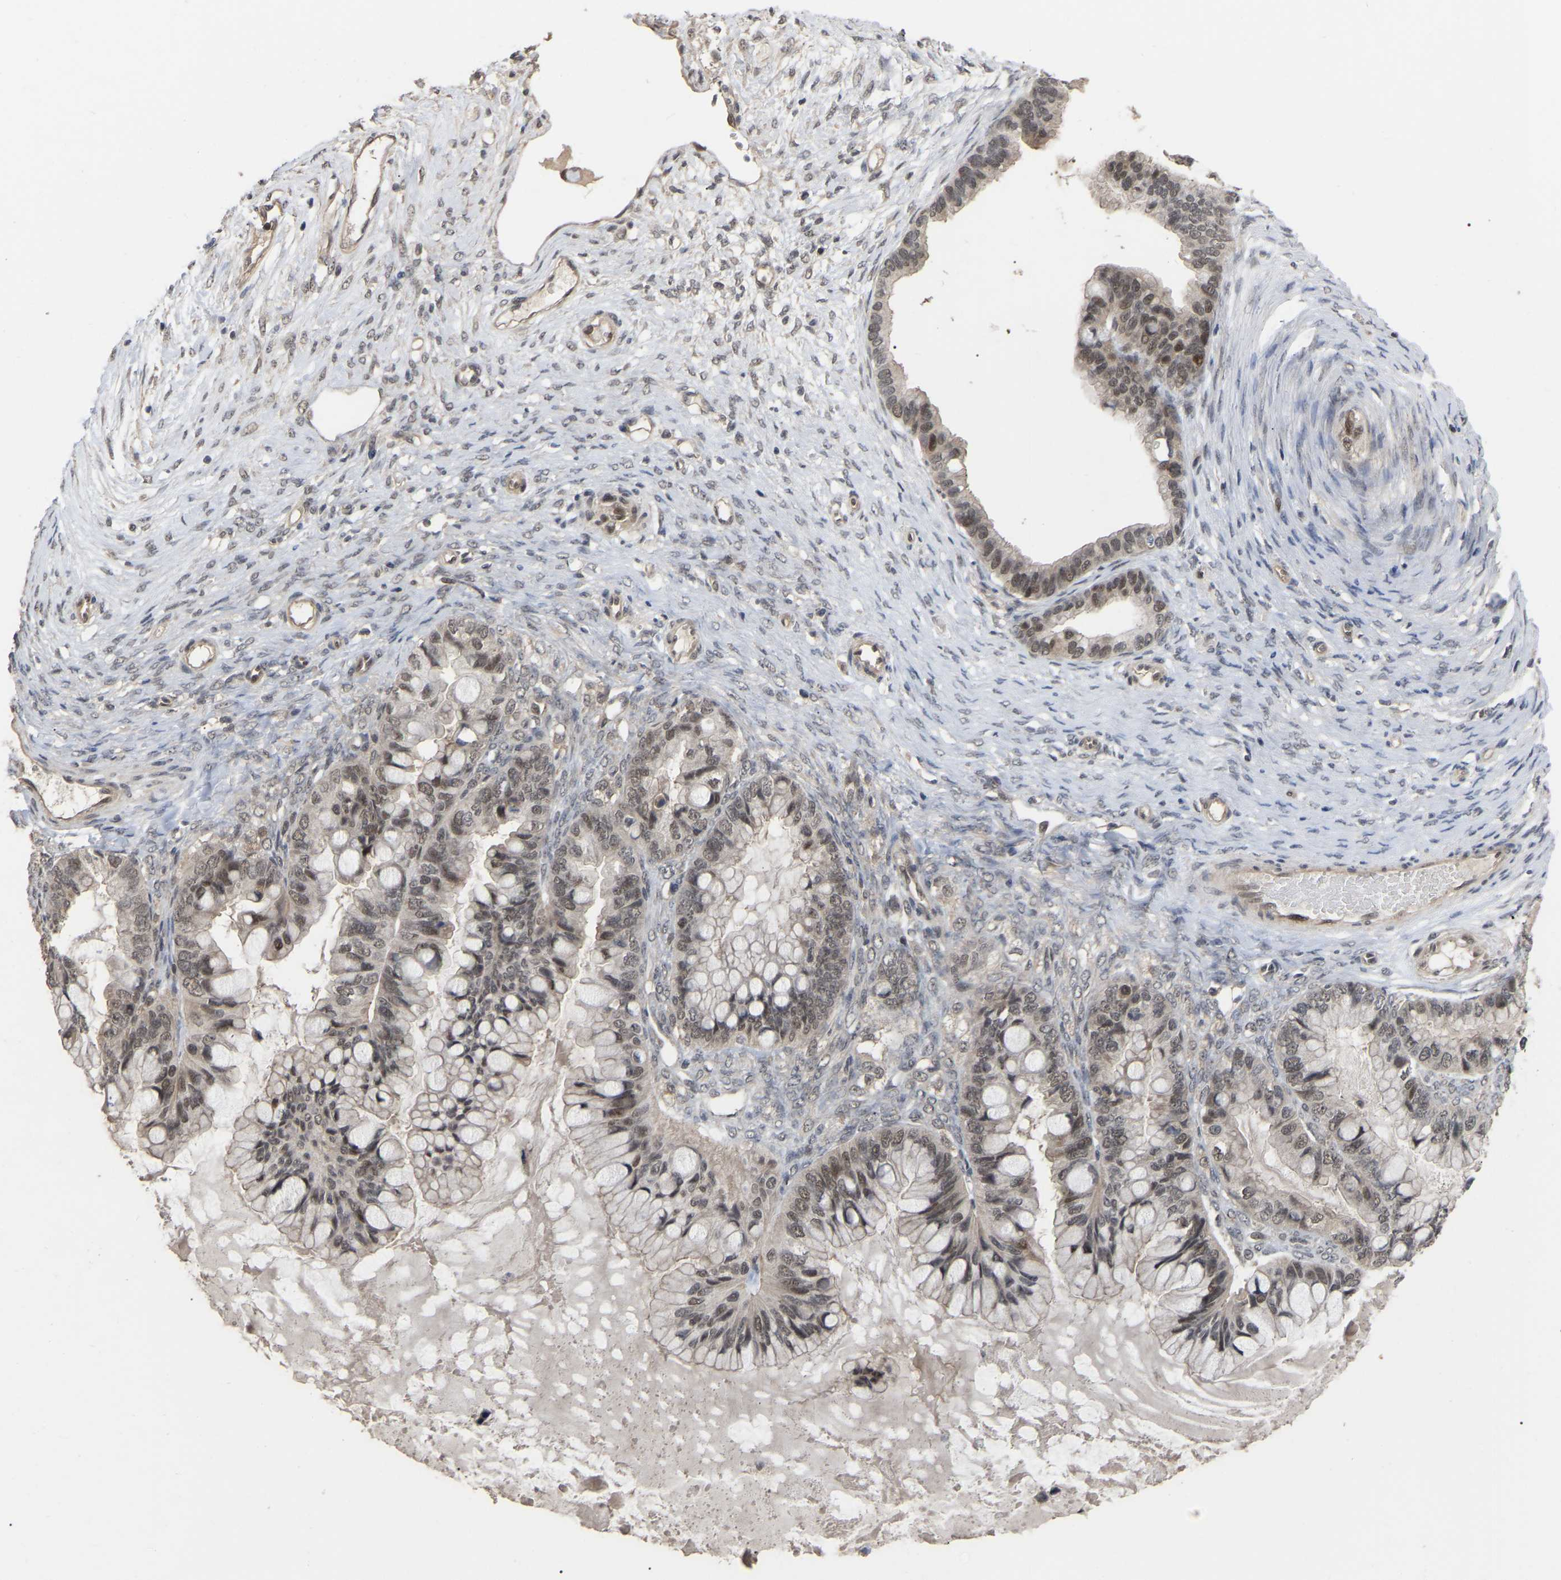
{"staining": {"intensity": "weak", "quantity": ">75%", "location": "nuclear"}, "tissue": "ovarian cancer", "cell_type": "Tumor cells", "image_type": "cancer", "snomed": [{"axis": "morphology", "description": "Cystadenocarcinoma, mucinous, NOS"}, {"axis": "topography", "description": "Ovary"}], "caption": "Brown immunohistochemical staining in human ovarian cancer reveals weak nuclear staining in approximately >75% of tumor cells.", "gene": "JAZF1", "patient": {"sex": "female", "age": 80}}